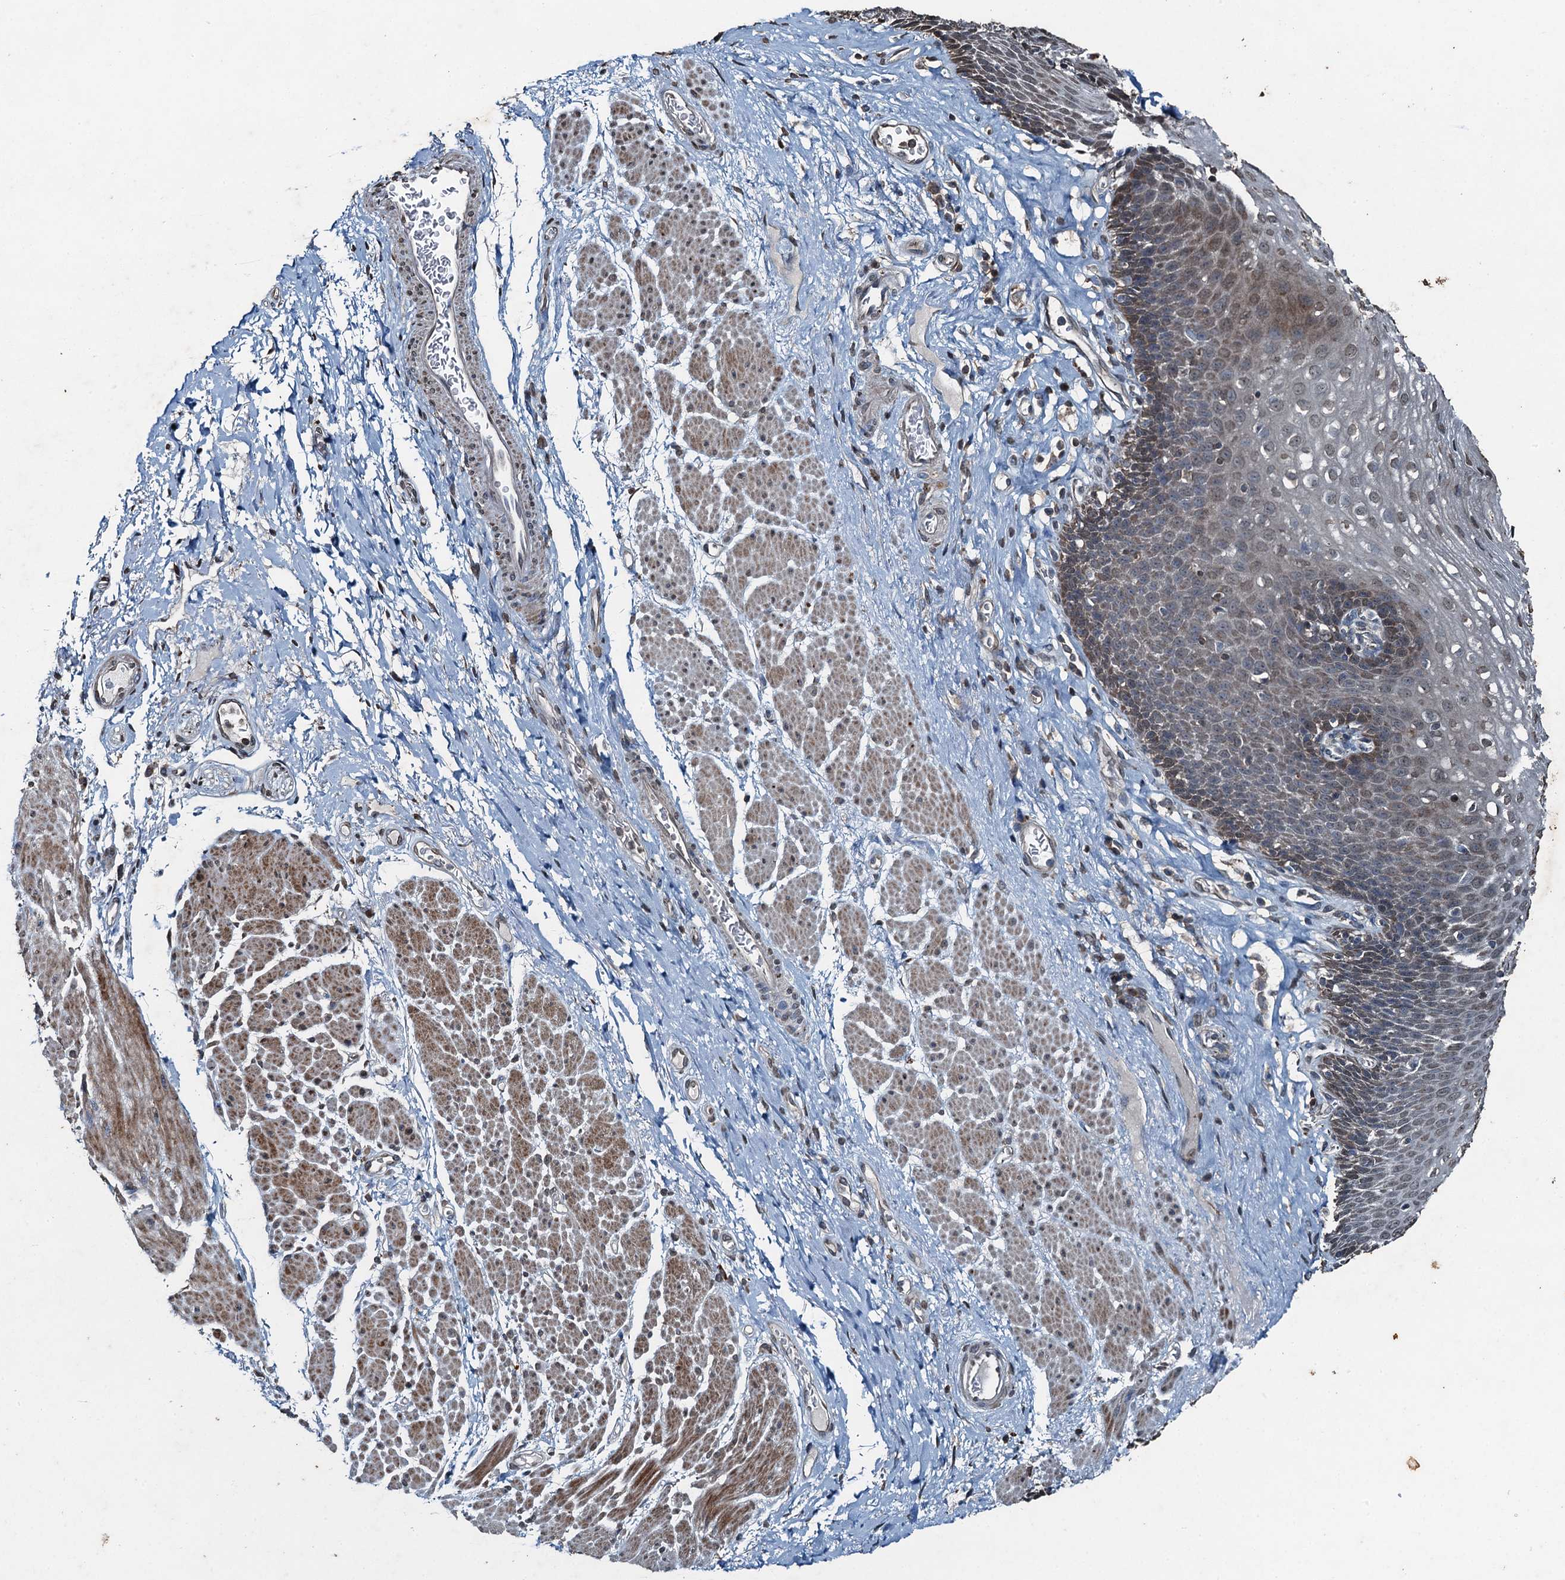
{"staining": {"intensity": "weak", "quantity": ">75%", "location": "cytoplasmic/membranous"}, "tissue": "esophagus", "cell_type": "Squamous epithelial cells", "image_type": "normal", "snomed": [{"axis": "morphology", "description": "Normal tissue, NOS"}, {"axis": "topography", "description": "Esophagus"}], "caption": "Weak cytoplasmic/membranous staining for a protein is seen in about >75% of squamous epithelial cells of unremarkable esophagus using IHC.", "gene": "TCTN1", "patient": {"sex": "female", "age": 66}}